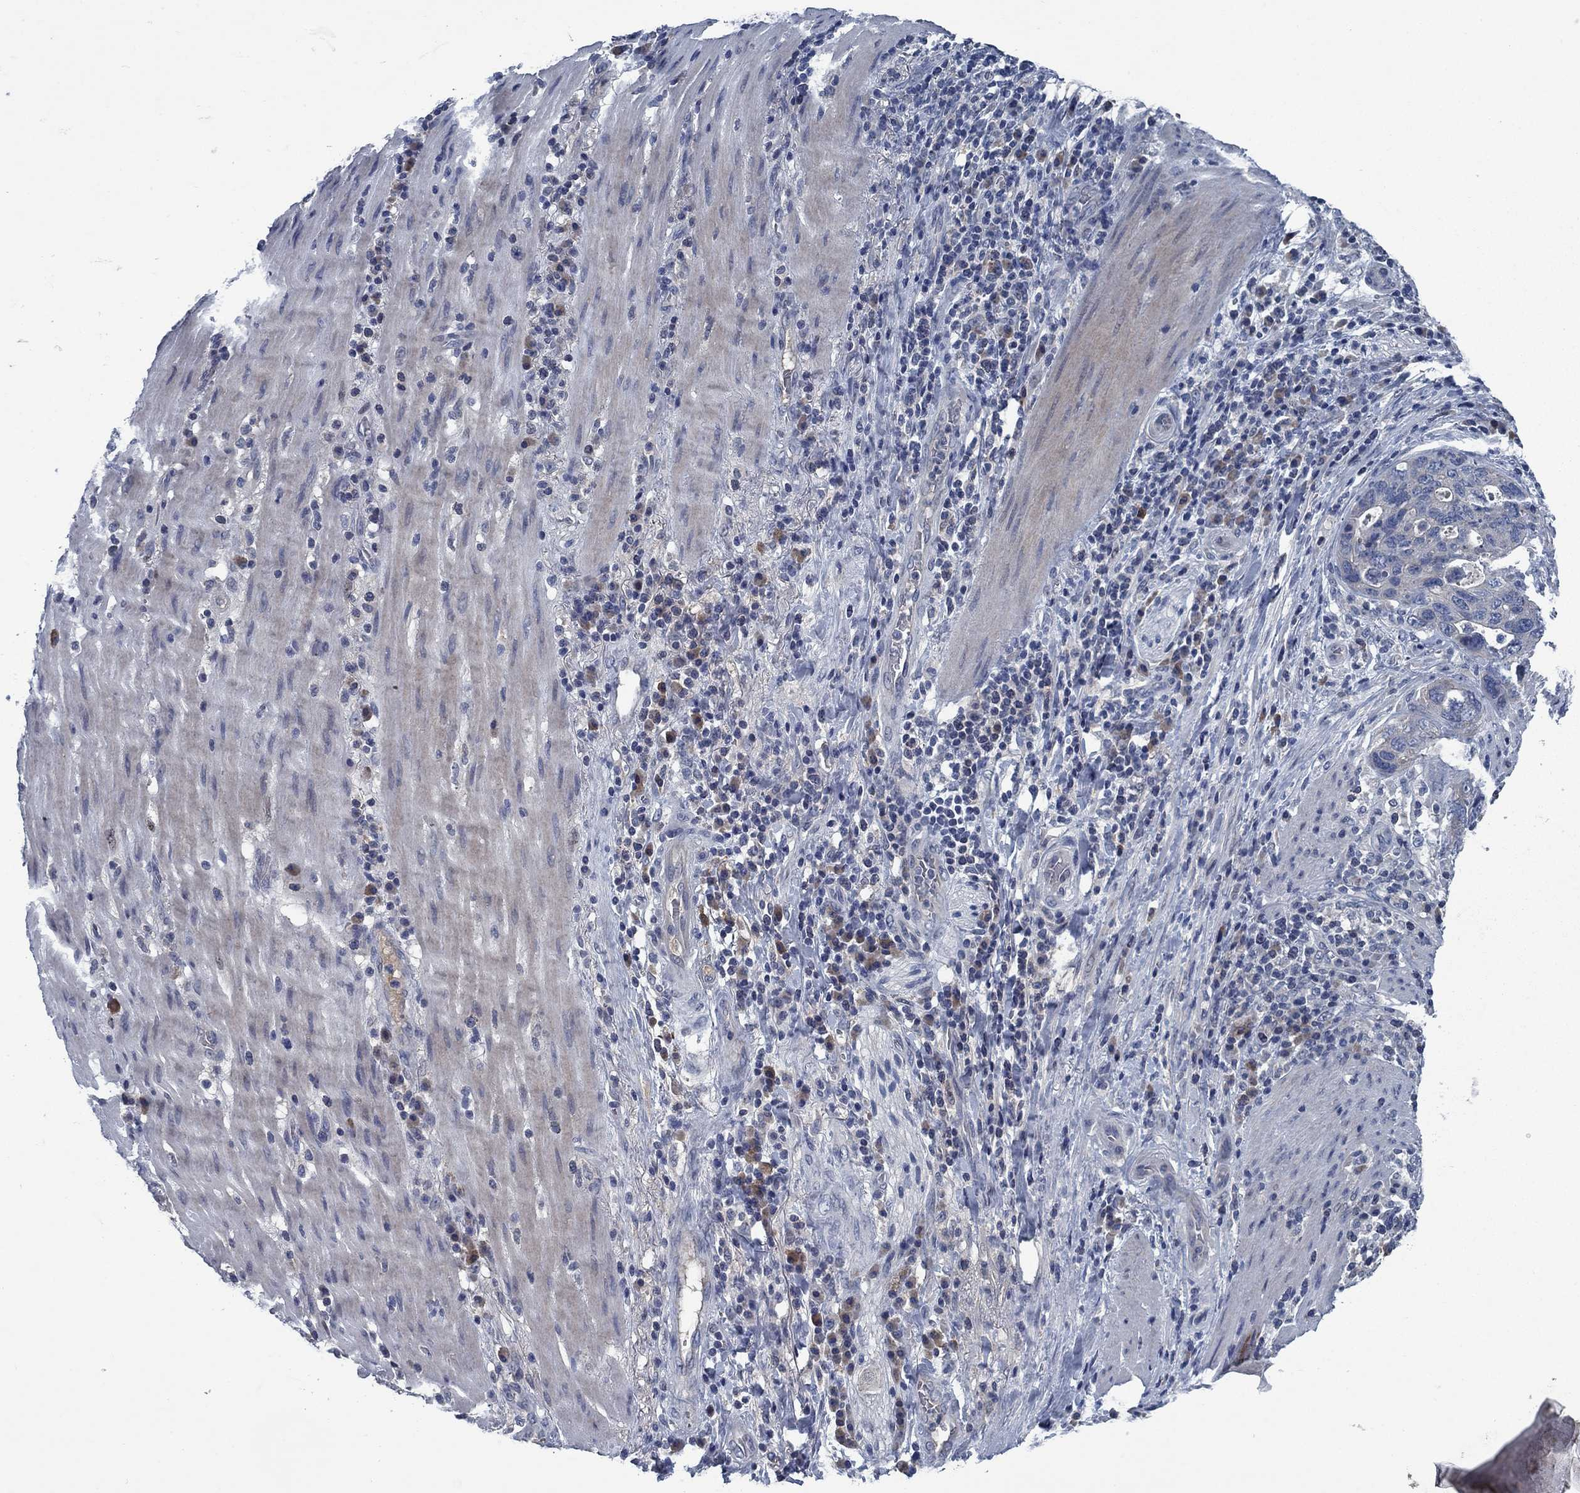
{"staining": {"intensity": "negative", "quantity": "none", "location": "none"}, "tissue": "stomach cancer", "cell_type": "Tumor cells", "image_type": "cancer", "snomed": [{"axis": "morphology", "description": "Adenocarcinoma, NOS"}, {"axis": "topography", "description": "Stomach"}], "caption": "The image demonstrates no staining of tumor cells in stomach cancer (adenocarcinoma).", "gene": "PNMA8A", "patient": {"sex": "male", "age": 54}}